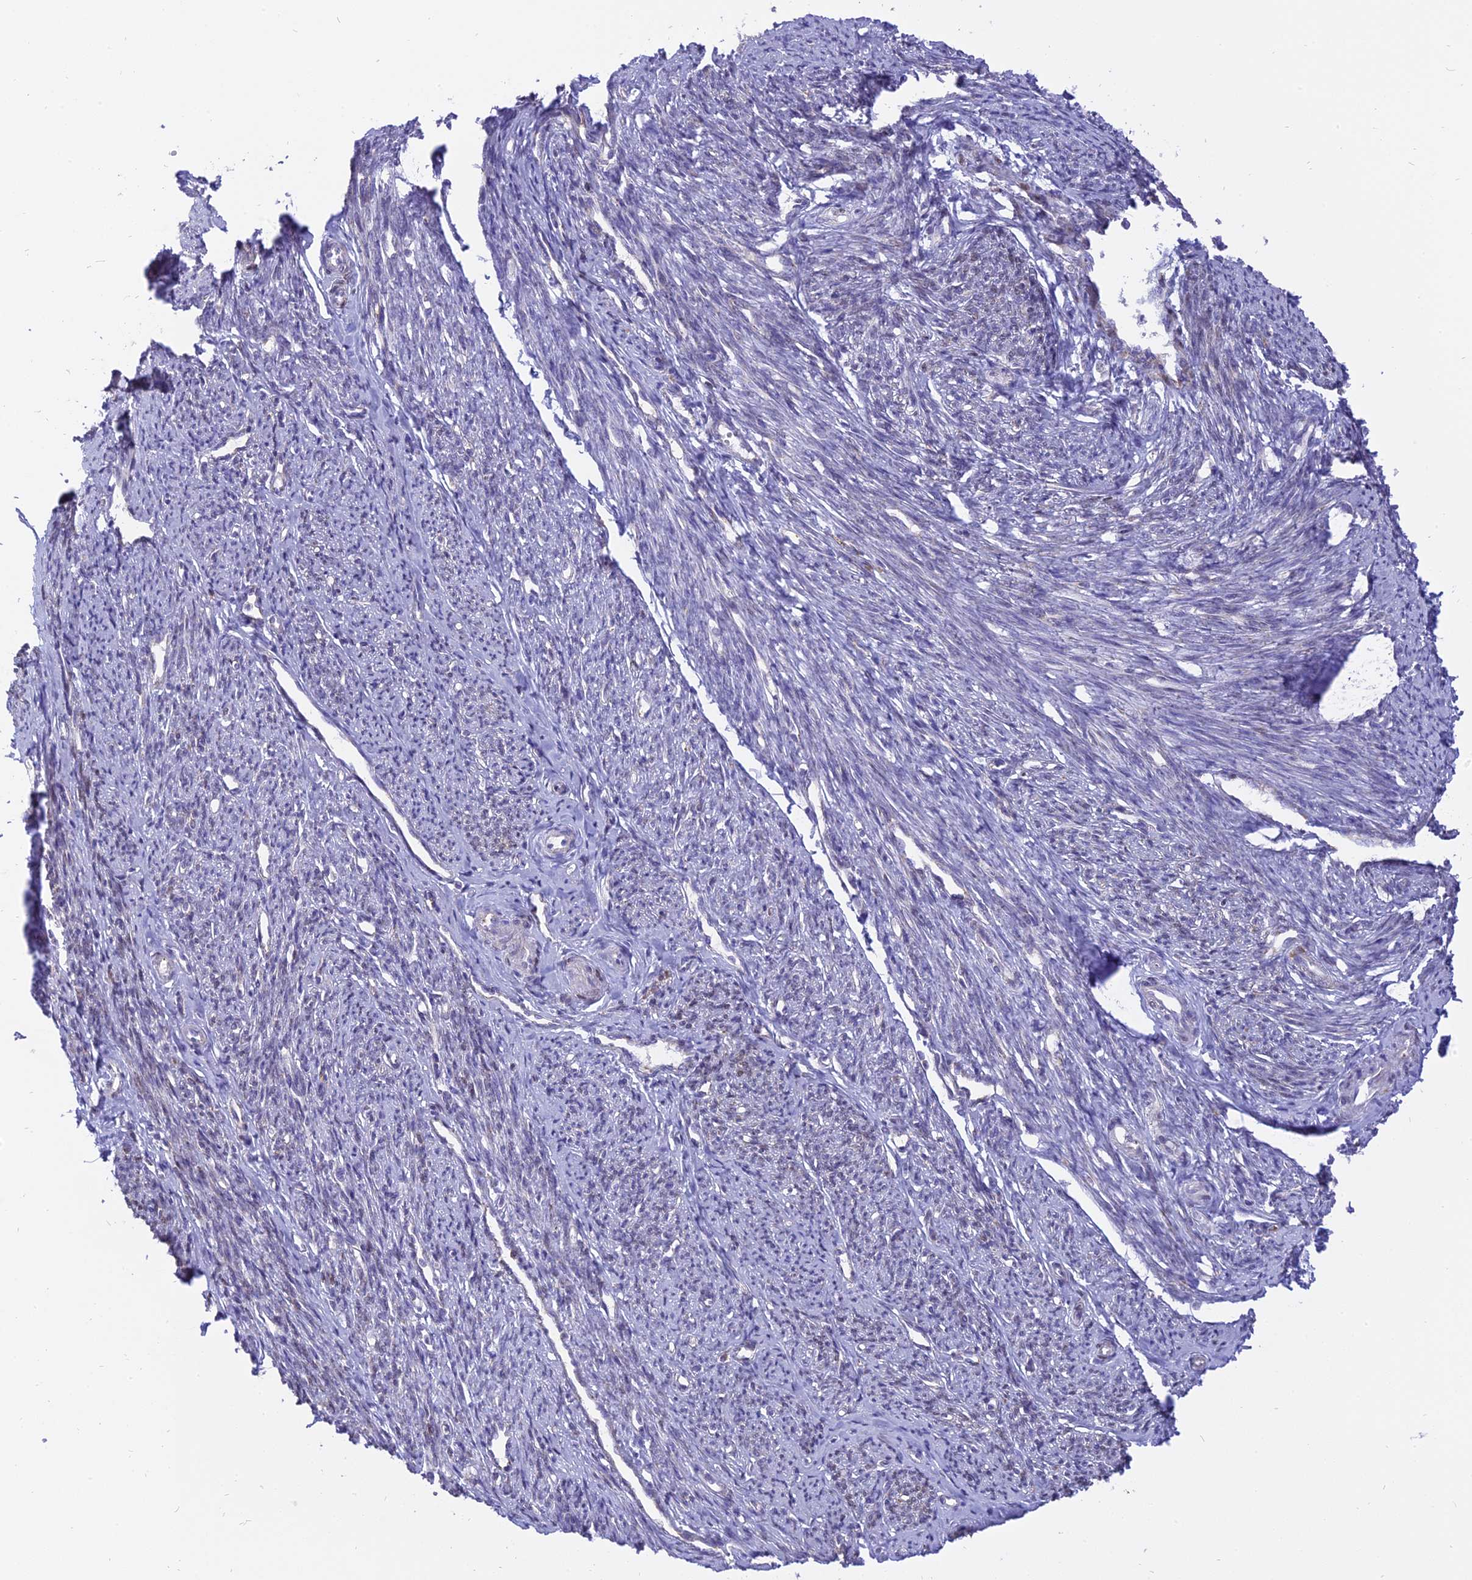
{"staining": {"intensity": "weak", "quantity": "<25%", "location": "nuclear"}, "tissue": "smooth muscle", "cell_type": "Smooth muscle cells", "image_type": "normal", "snomed": [{"axis": "morphology", "description": "Normal tissue, NOS"}, {"axis": "topography", "description": "Smooth muscle"}, {"axis": "topography", "description": "Uterus"}], "caption": "The histopathology image exhibits no staining of smooth muscle cells in unremarkable smooth muscle.", "gene": "CENPV", "patient": {"sex": "female", "age": 59}}